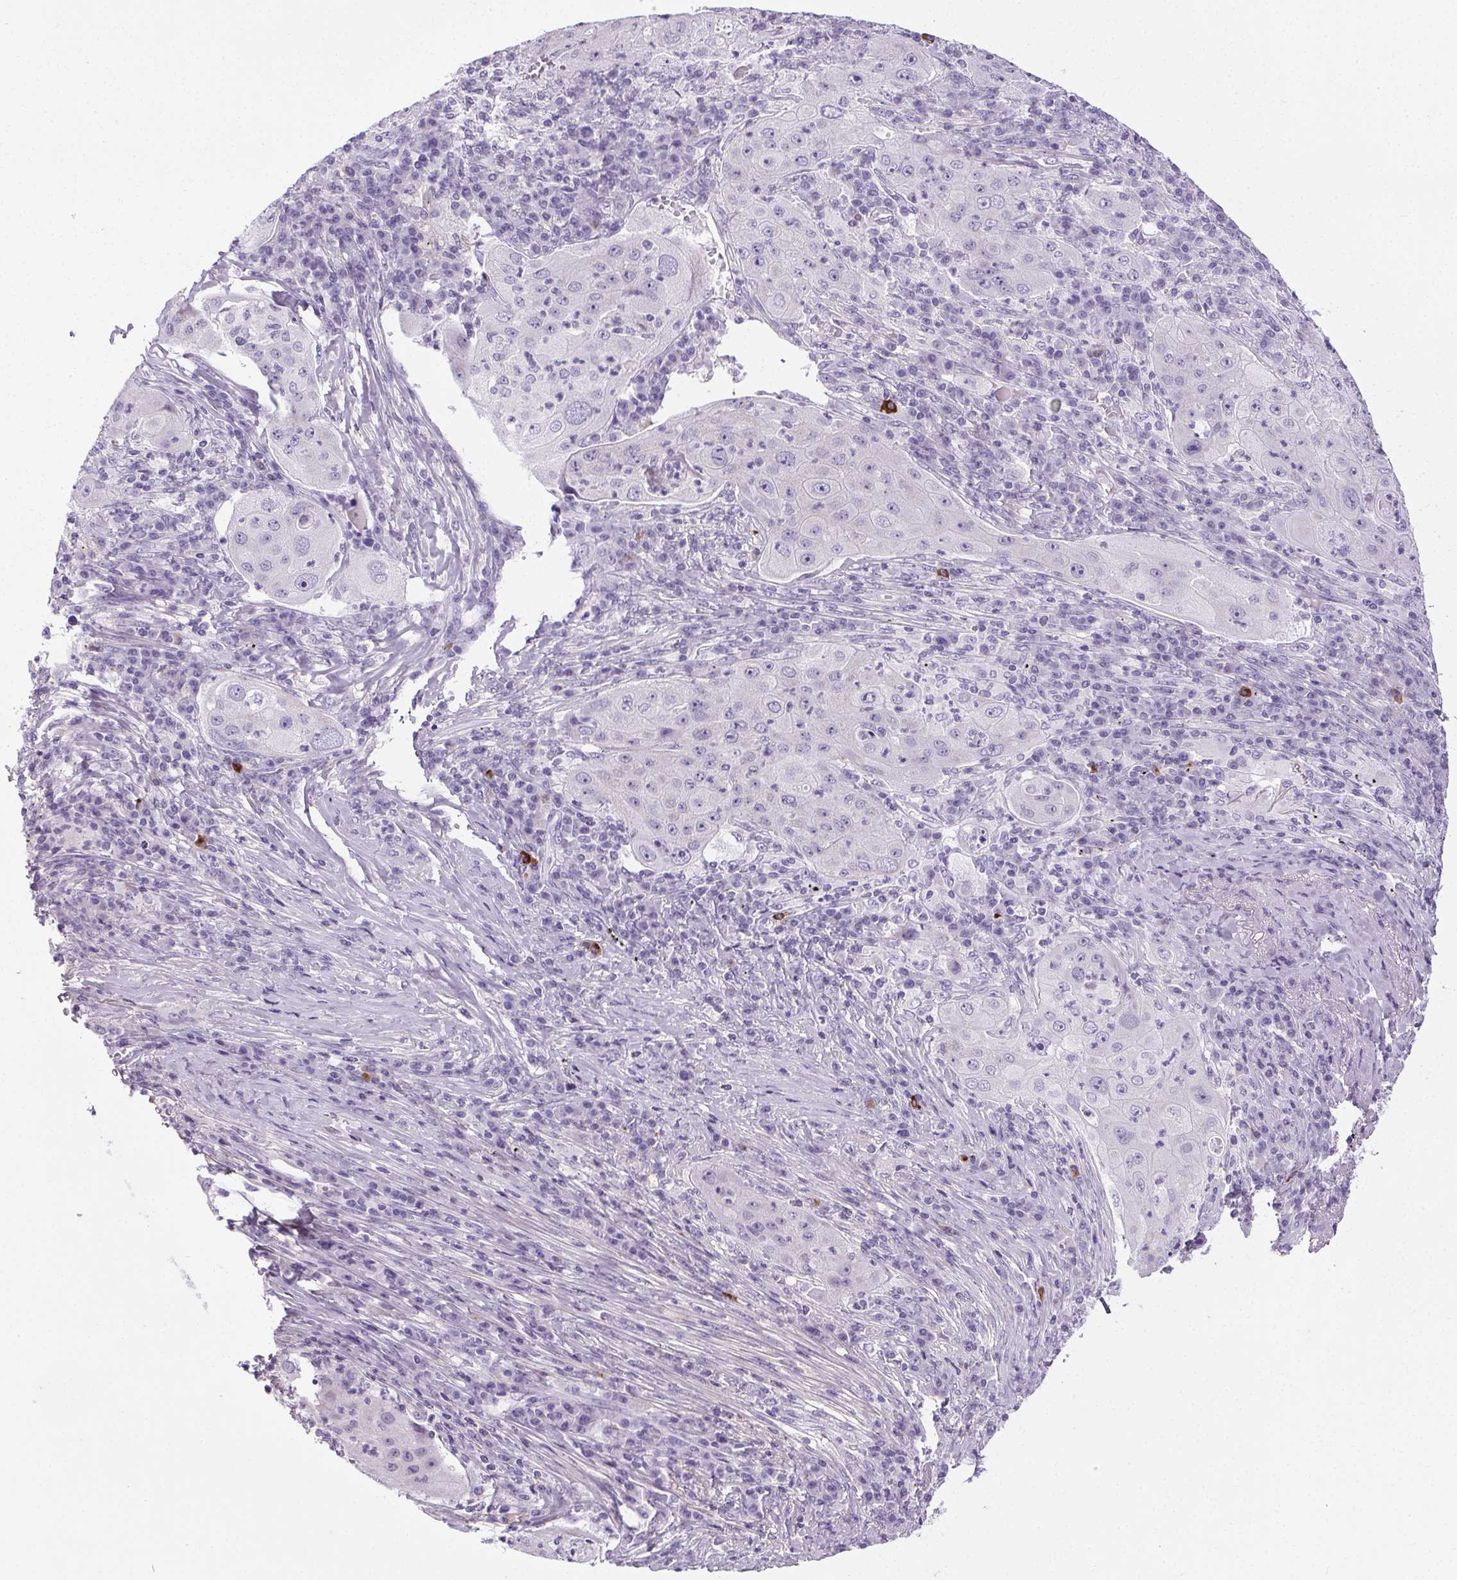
{"staining": {"intensity": "negative", "quantity": "none", "location": "none"}, "tissue": "lung cancer", "cell_type": "Tumor cells", "image_type": "cancer", "snomed": [{"axis": "morphology", "description": "Squamous cell carcinoma, NOS"}, {"axis": "topography", "description": "Lung"}], "caption": "An image of lung cancer (squamous cell carcinoma) stained for a protein shows no brown staining in tumor cells.", "gene": "ELAVL2", "patient": {"sex": "female", "age": 59}}